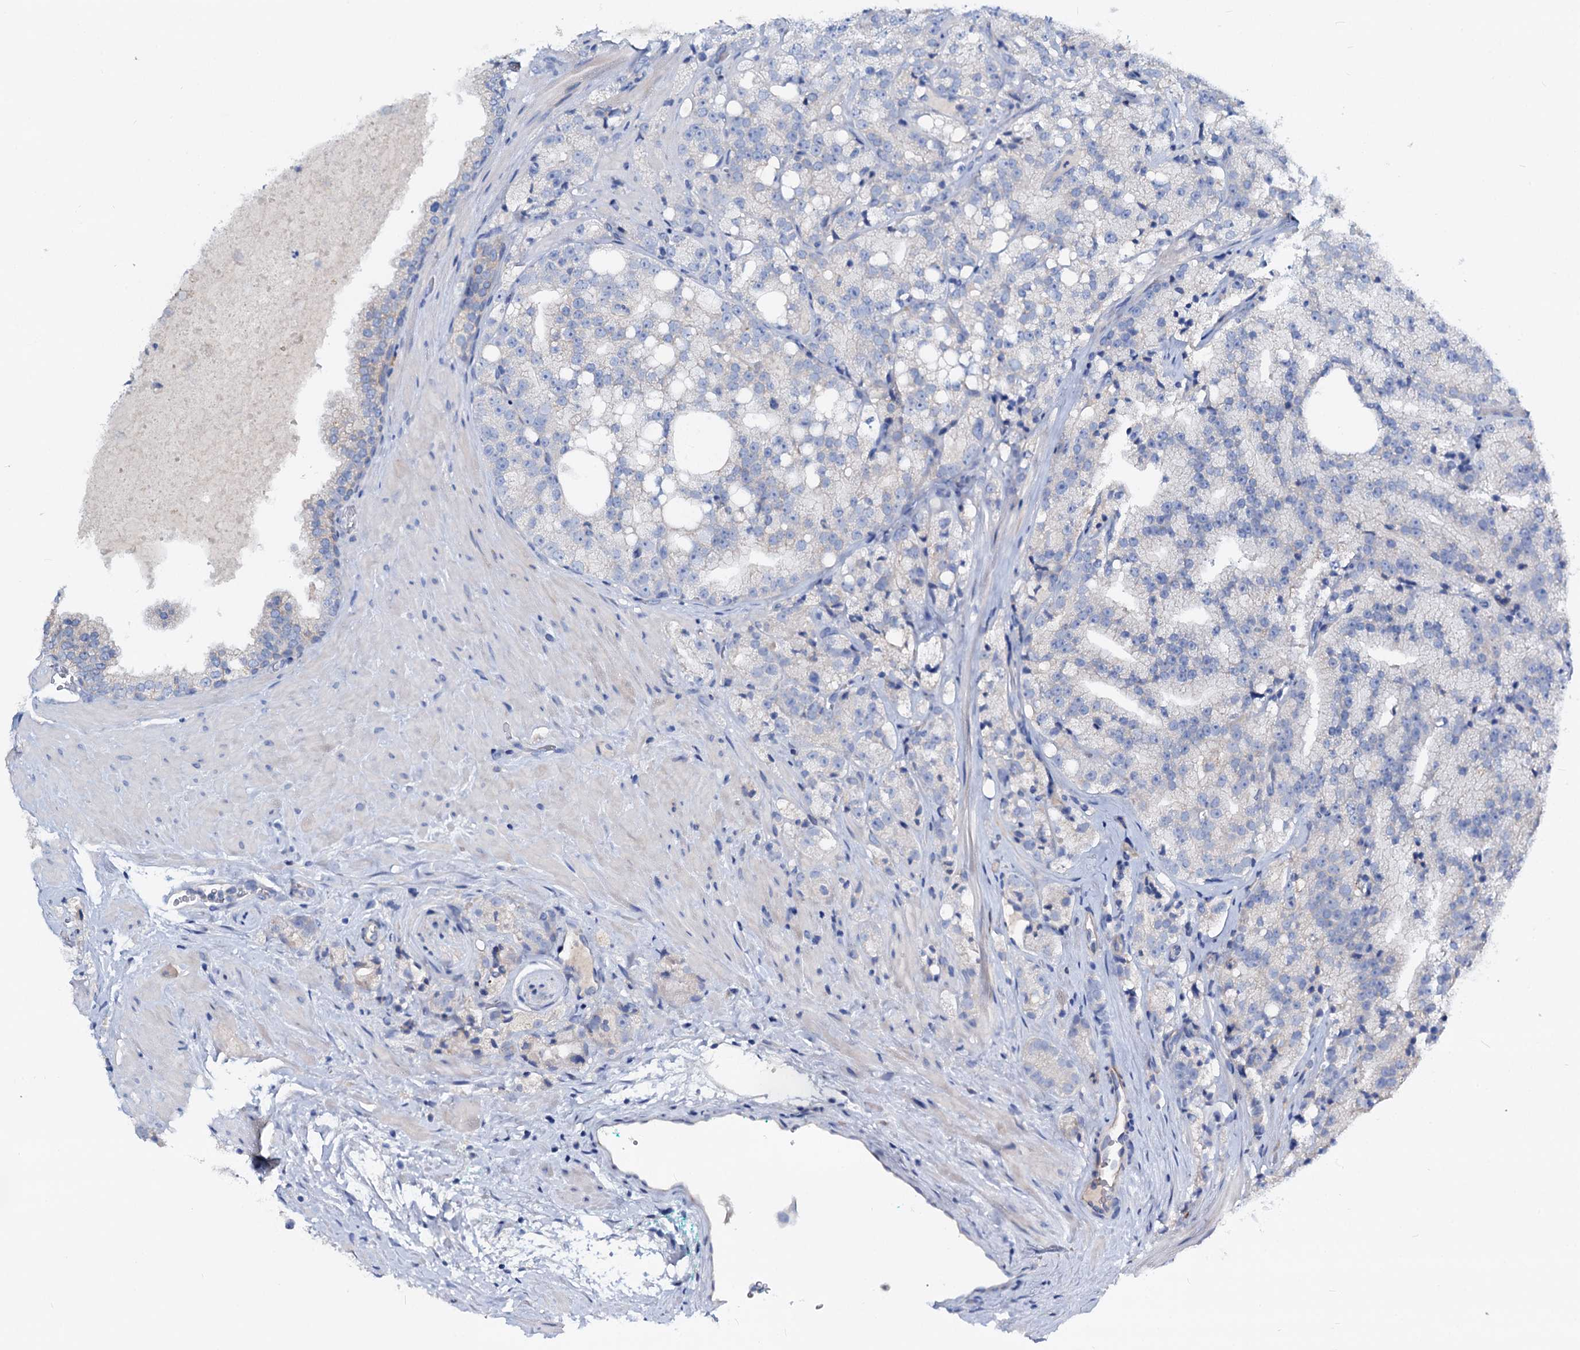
{"staining": {"intensity": "negative", "quantity": "none", "location": "none"}, "tissue": "prostate cancer", "cell_type": "Tumor cells", "image_type": "cancer", "snomed": [{"axis": "morphology", "description": "Adenocarcinoma, High grade"}, {"axis": "topography", "description": "Prostate"}], "caption": "This is a image of IHC staining of adenocarcinoma (high-grade) (prostate), which shows no positivity in tumor cells.", "gene": "DYDC2", "patient": {"sex": "male", "age": 64}}